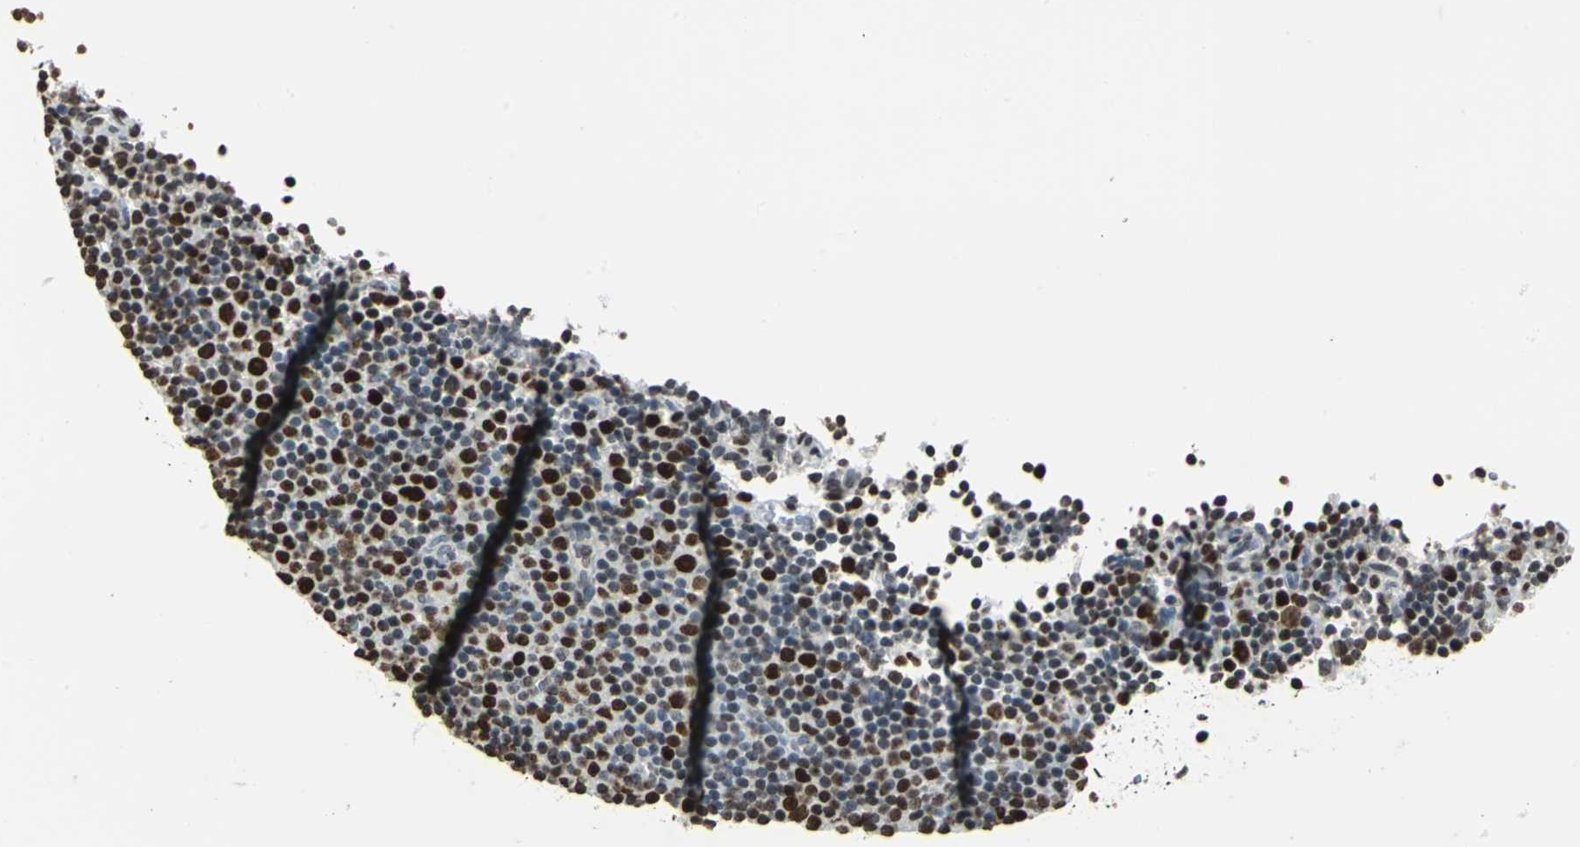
{"staining": {"intensity": "strong", "quantity": "25%-75%", "location": "nuclear"}, "tissue": "lymphoma", "cell_type": "Tumor cells", "image_type": "cancer", "snomed": [{"axis": "morphology", "description": "Malignant lymphoma, non-Hodgkin's type, Low grade"}, {"axis": "topography", "description": "Lymph node"}], "caption": "Human malignant lymphoma, non-Hodgkin's type (low-grade) stained for a protein (brown) displays strong nuclear positive staining in approximately 25%-75% of tumor cells.", "gene": "MCM4", "patient": {"sex": "female", "age": 67}}